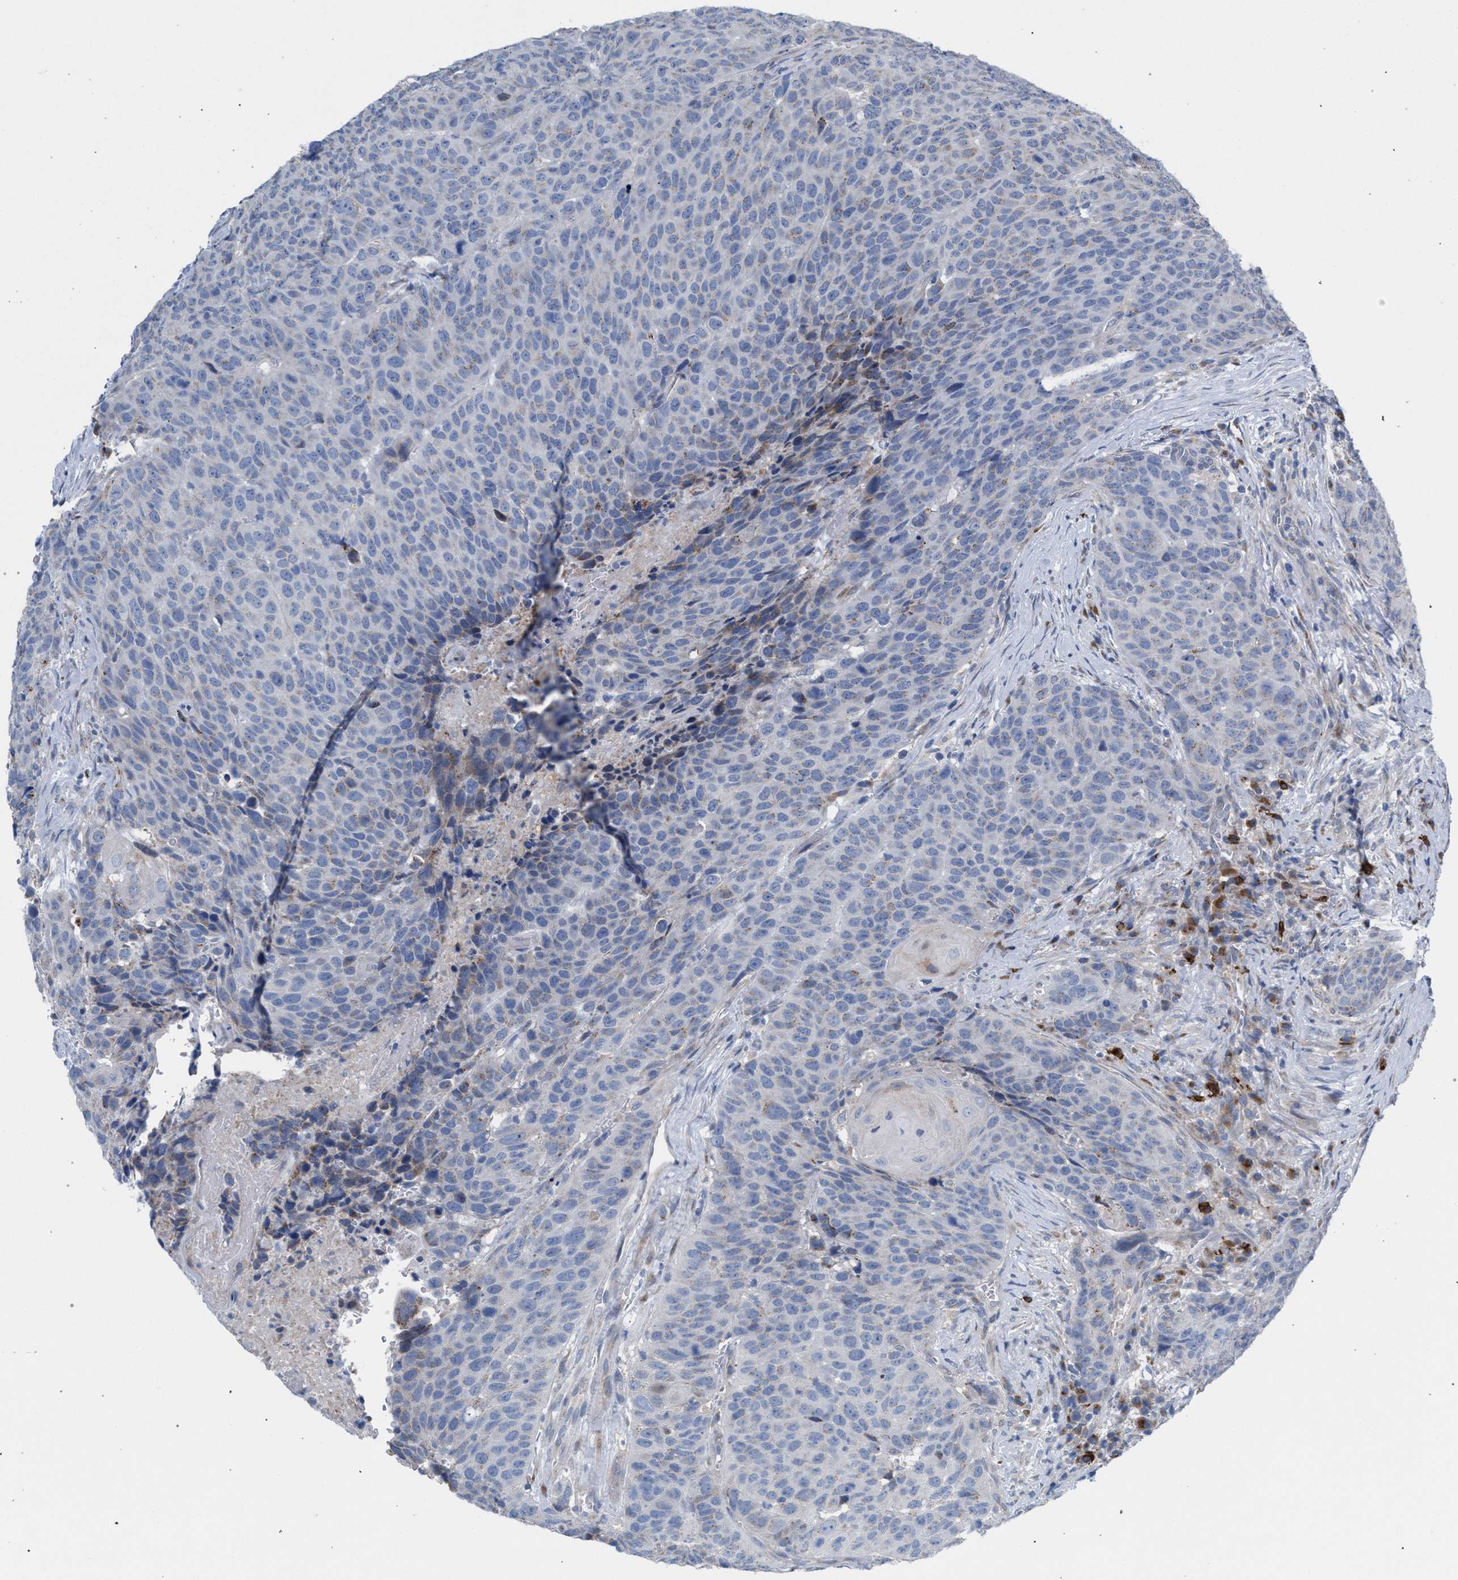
{"staining": {"intensity": "negative", "quantity": "none", "location": "none"}, "tissue": "head and neck cancer", "cell_type": "Tumor cells", "image_type": "cancer", "snomed": [{"axis": "morphology", "description": "Squamous cell carcinoma, NOS"}, {"axis": "topography", "description": "Head-Neck"}], "caption": "DAB immunohistochemical staining of squamous cell carcinoma (head and neck) demonstrates no significant staining in tumor cells.", "gene": "RNF135", "patient": {"sex": "male", "age": 66}}